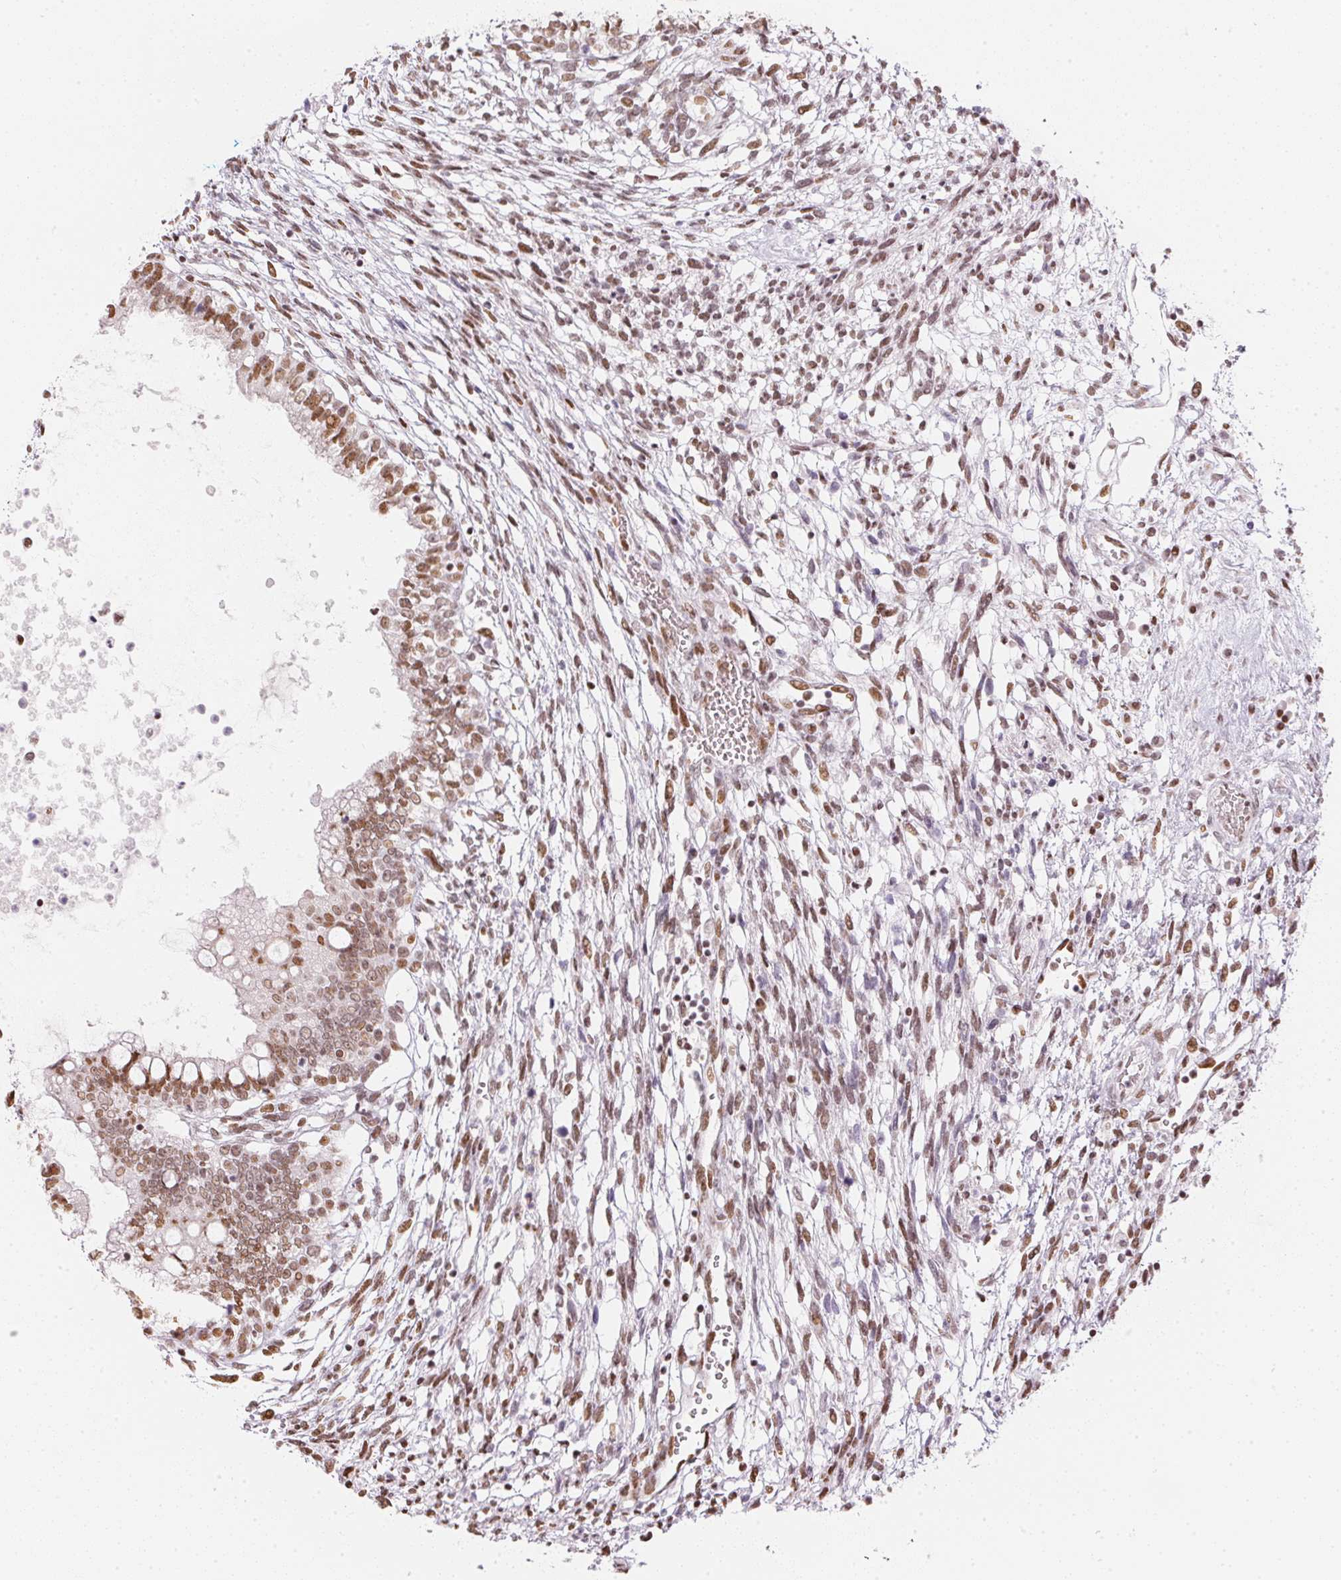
{"staining": {"intensity": "moderate", "quantity": ">75%", "location": "nuclear"}, "tissue": "testis cancer", "cell_type": "Tumor cells", "image_type": "cancer", "snomed": [{"axis": "morphology", "description": "Carcinoma, Embryonal, NOS"}, {"axis": "topography", "description": "Testis"}], "caption": "Immunohistochemistry (IHC) photomicrograph of neoplastic tissue: human embryonal carcinoma (testis) stained using immunohistochemistry shows medium levels of moderate protein expression localized specifically in the nuclear of tumor cells, appearing as a nuclear brown color.", "gene": "KAT6A", "patient": {"sex": "male", "age": 37}}